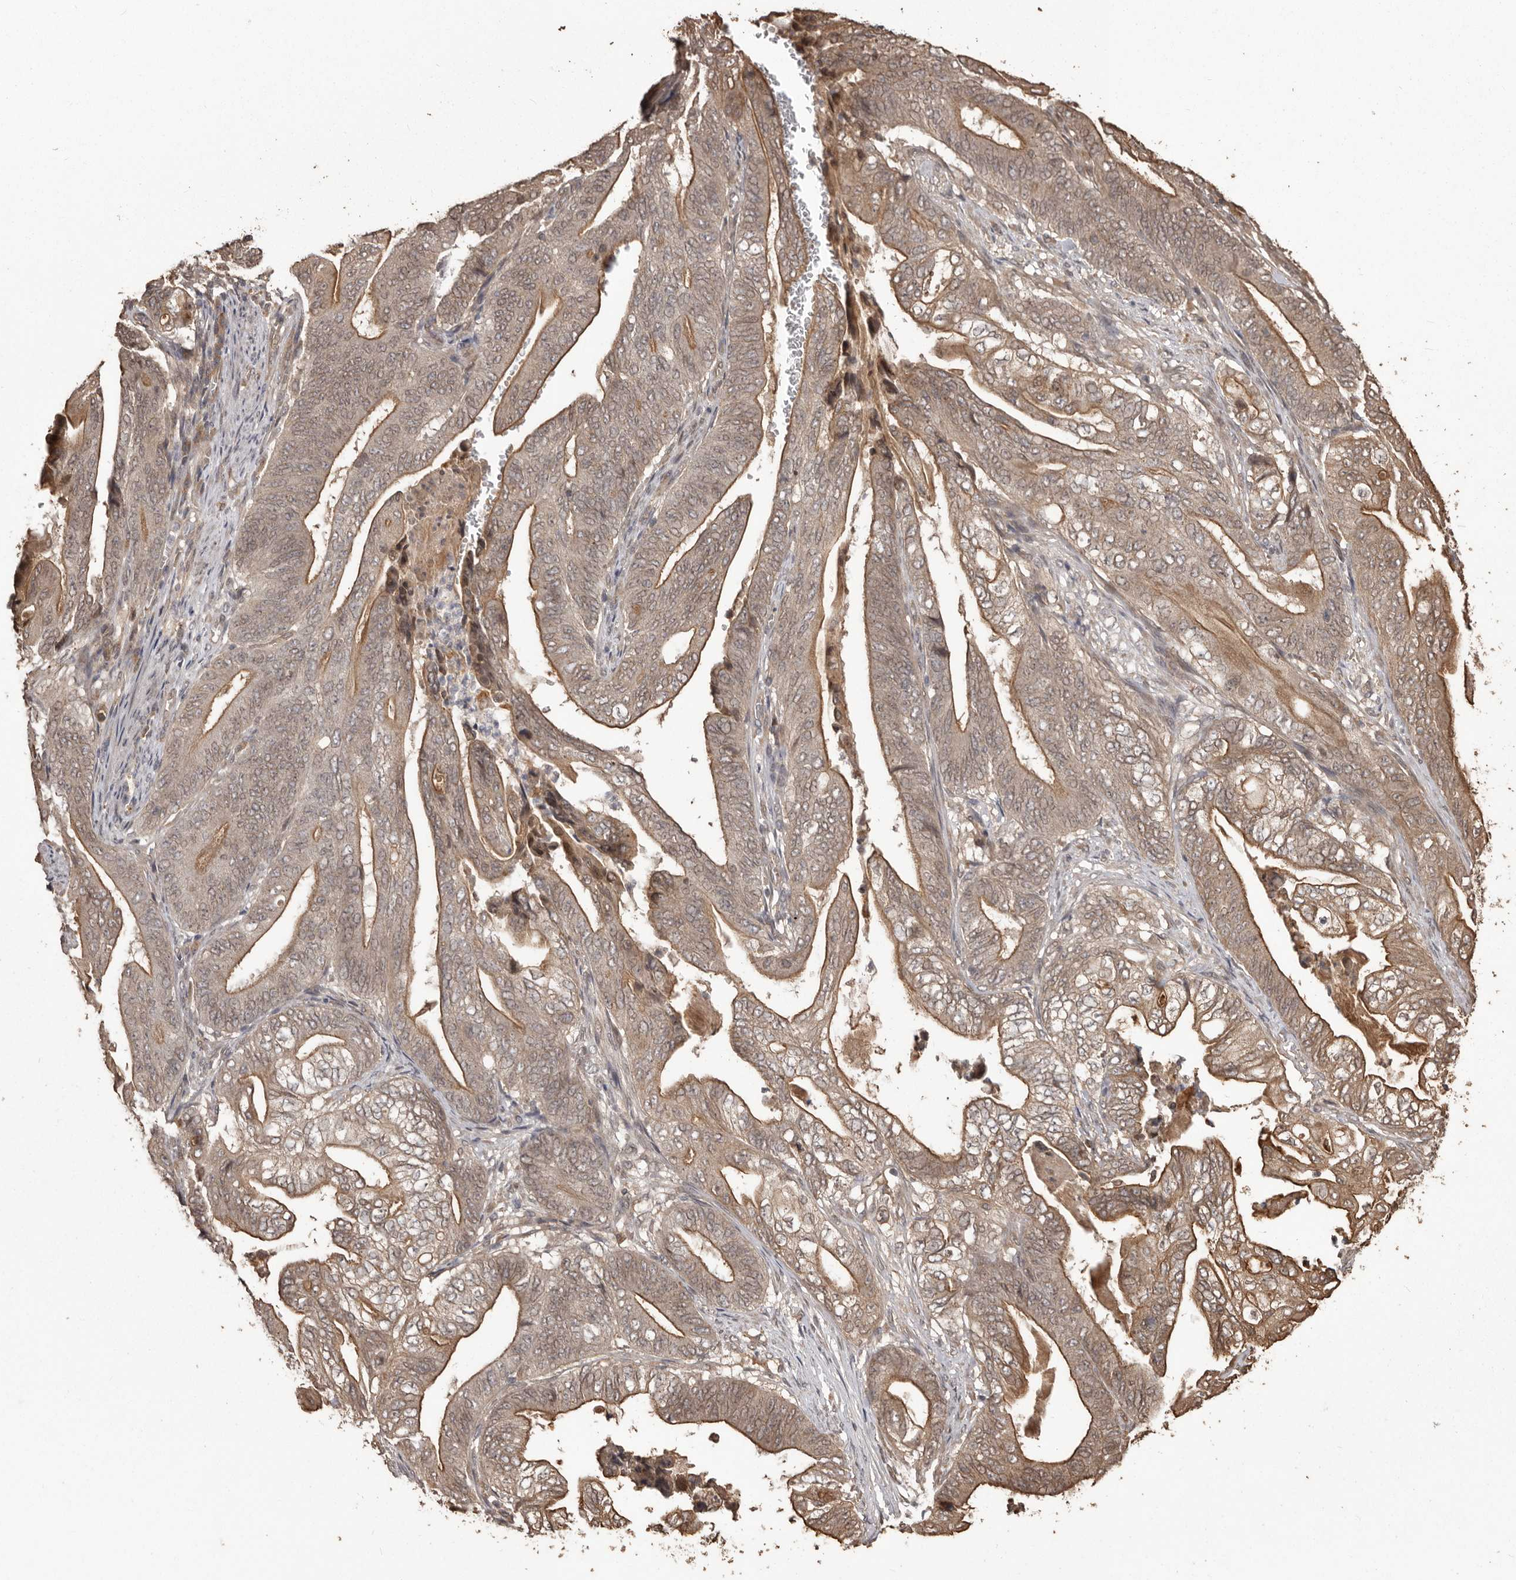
{"staining": {"intensity": "moderate", "quantity": ">75%", "location": "cytoplasmic/membranous"}, "tissue": "stomach cancer", "cell_type": "Tumor cells", "image_type": "cancer", "snomed": [{"axis": "morphology", "description": "Adenocarcinoma, NOS"}, {"axis": "topography", "description": "Stomach"}], "caption": "This histopathology image reveals IHC staining of human stomach cancer, with medium moderate cytoplasmic/membranous staining in approximately >75% of tumor cells.", "gene": "NUP43", "patient": {"sex": "female", "age": 73}}